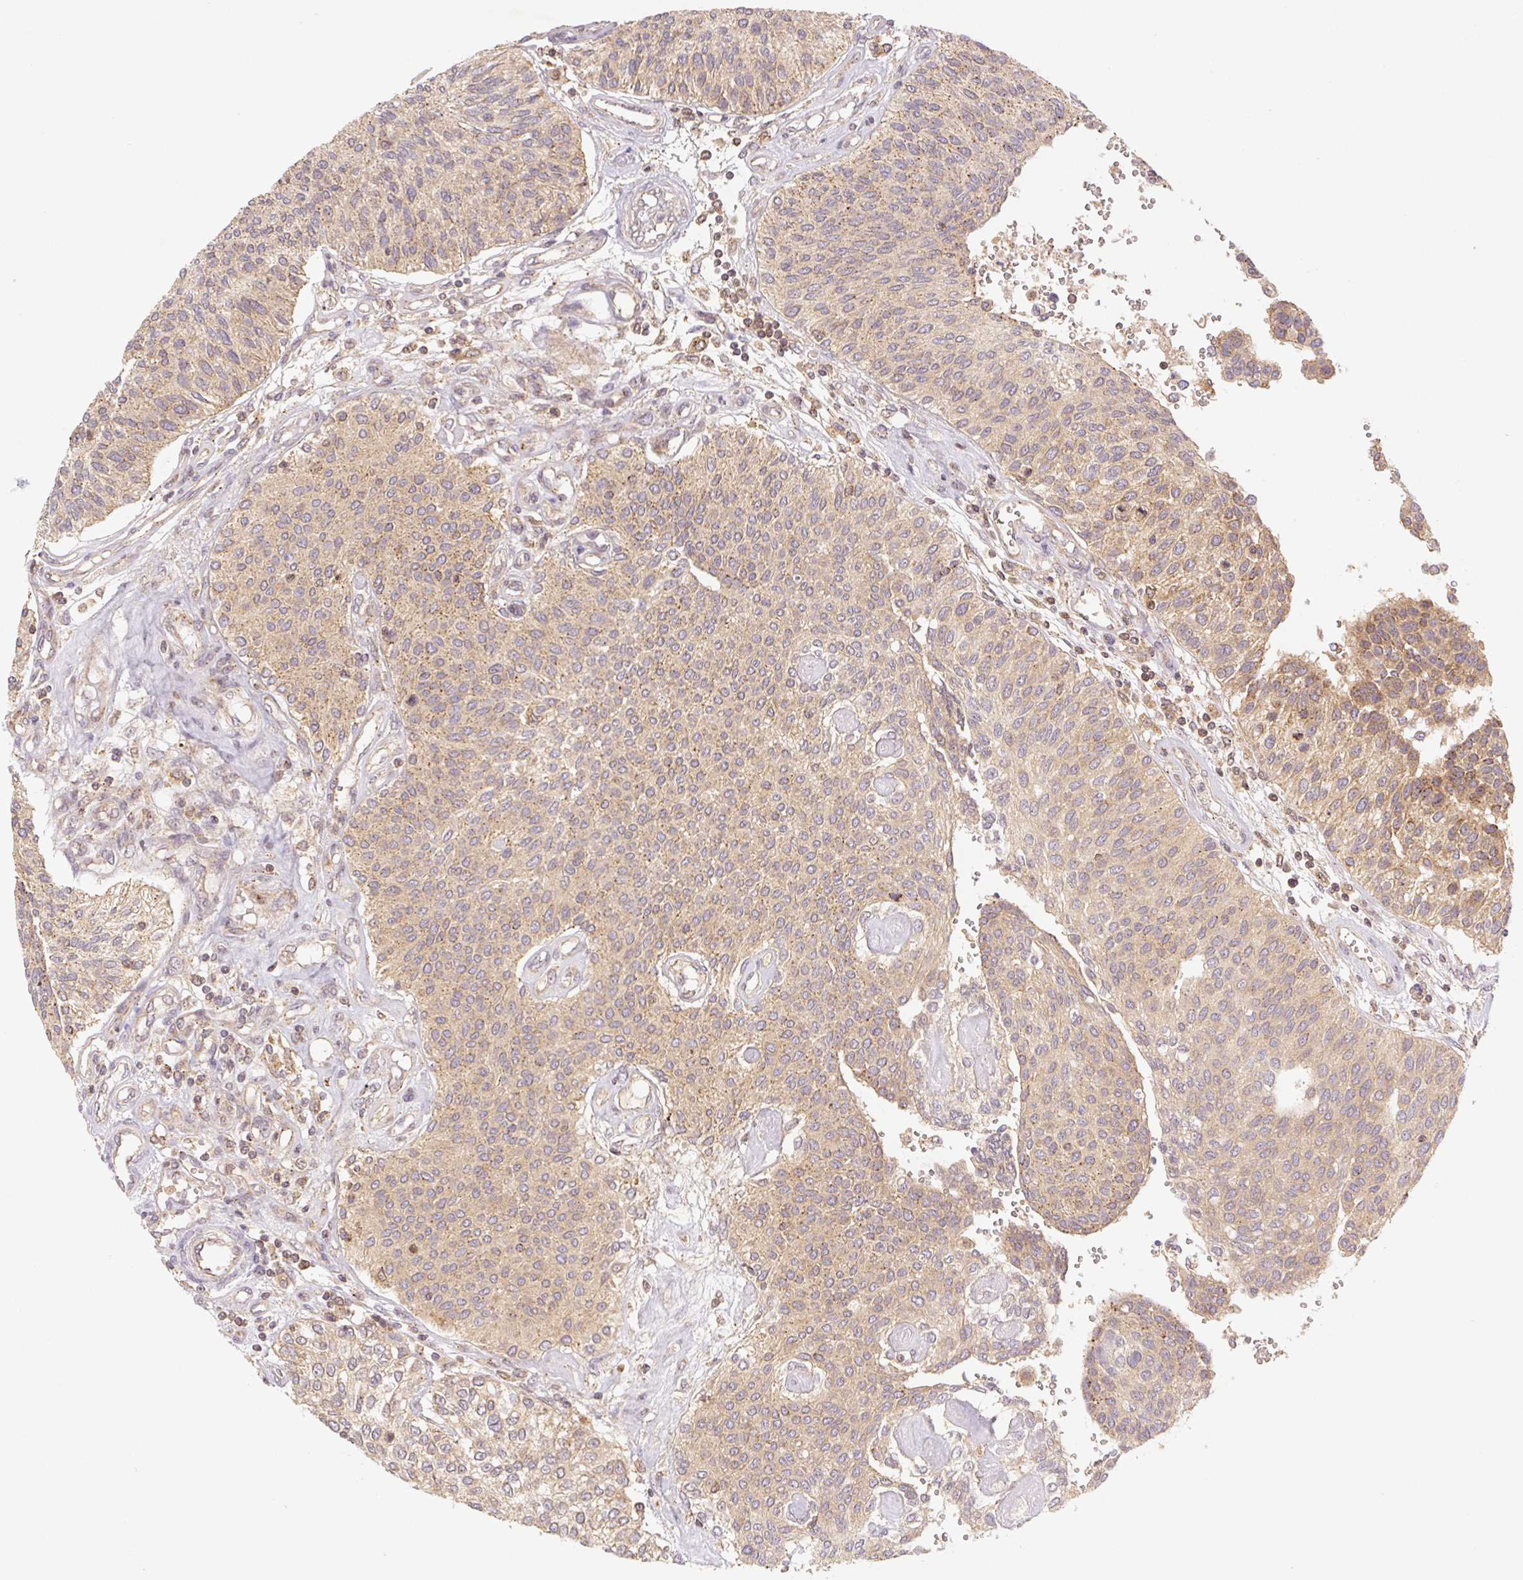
{"staining": {"intensity": "weak", "quantity": ">75%", "location": "cytoplasmic/membranous"}, "tissue": "urothelial cancer", "cell_type": "Tumor cells", "image_type": "cancer", "snomed": [{"axis": "morphology", "description": "Urothelial carcinoma, NOS"}, {"axis": "topography", "description": "Urinary bladder"}], "caption": "A histopathology image showing weak cytoplasmic/membranous positivity in about >75% of tumor cells in urothelial cancer, as visualized by brown immunohistochemical staining.", "gene": "MTHFD1", "patient": {"sex": "male", "age": 55}}